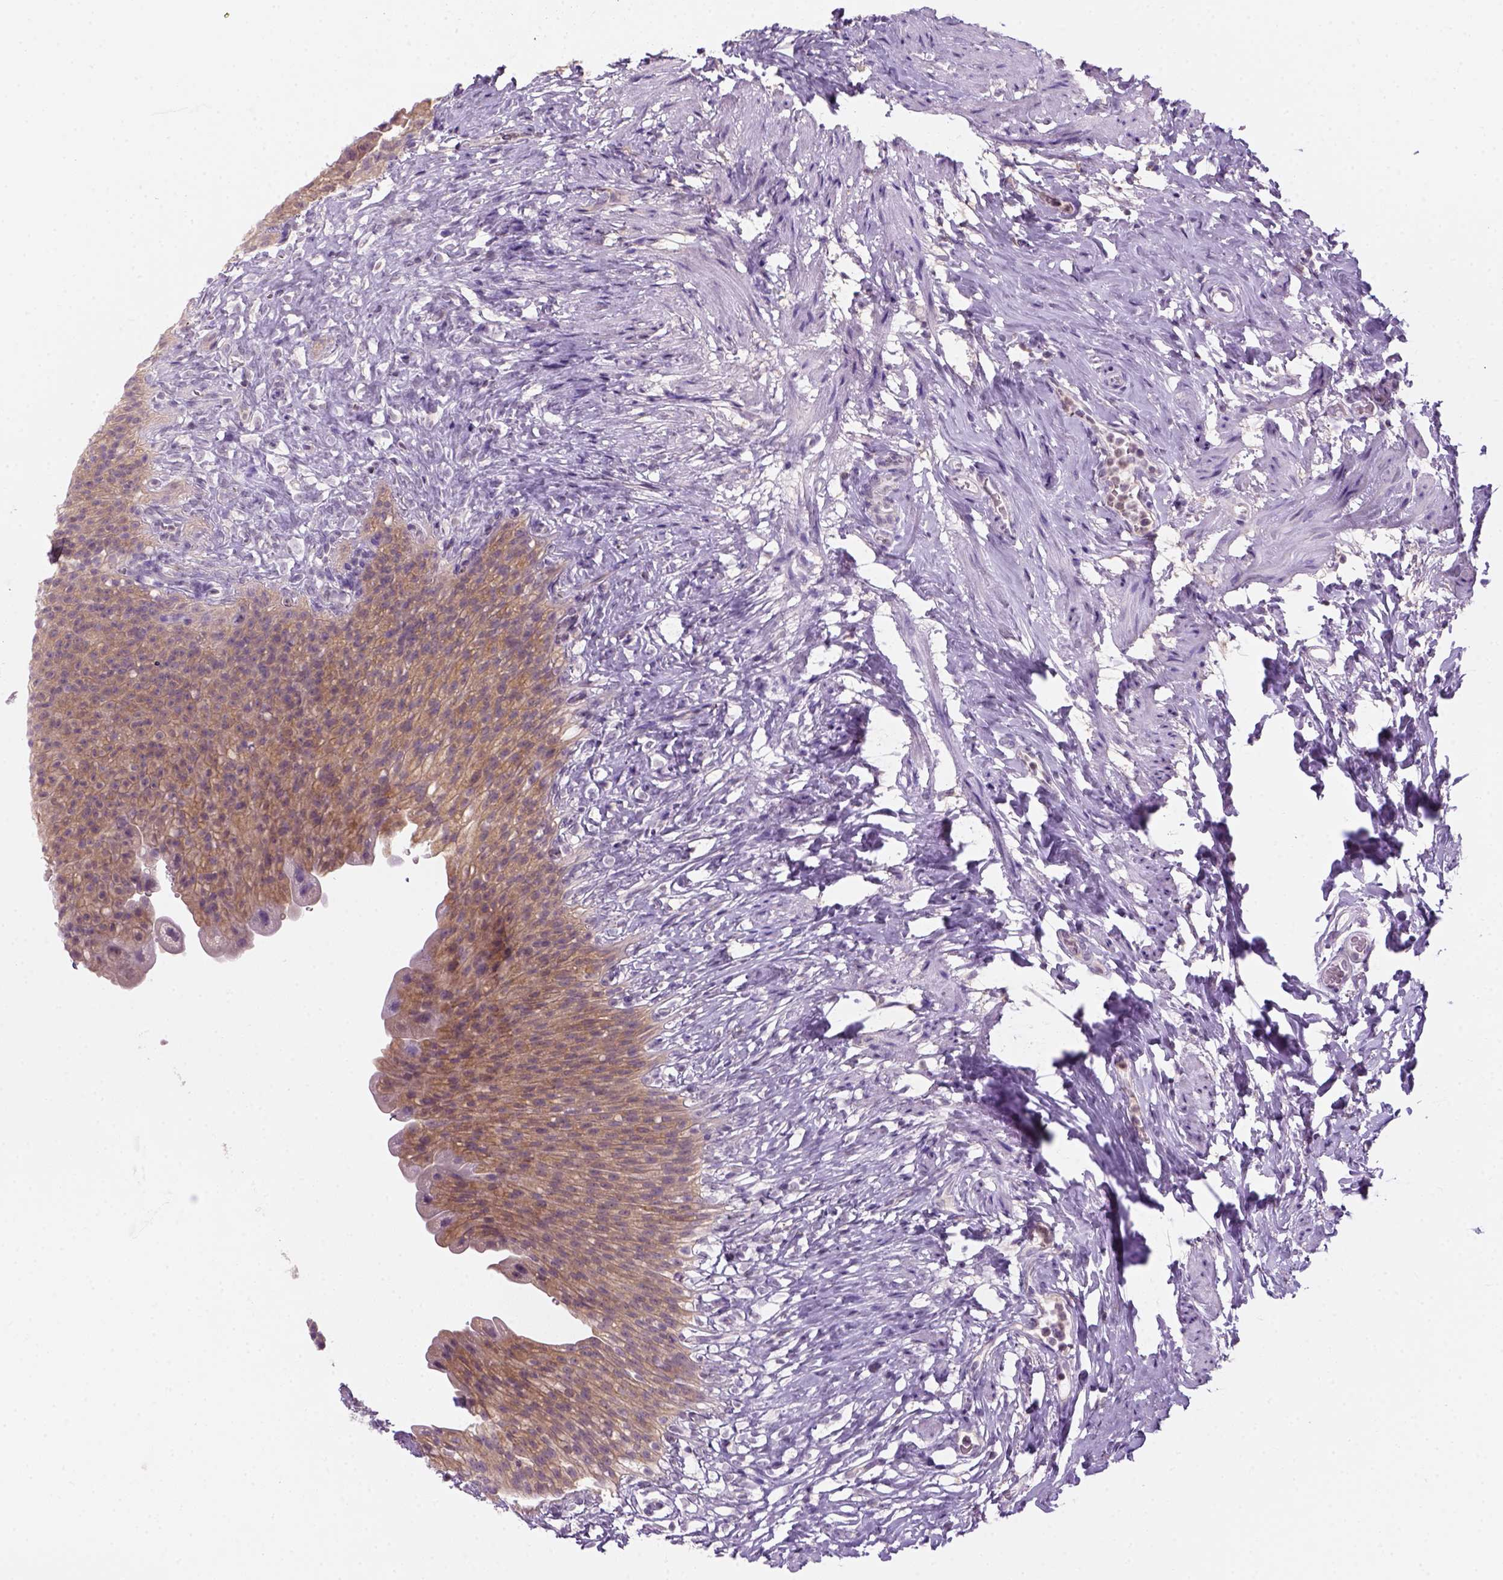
{"staining": {"intensity": "moderate", "quantity": ">75%", "location": "cytoplasmic/membranous"}, "tissue": "urinary bladder", "cell_type": "Urothelial cells", "image_type": "normal", "snomed": [{"axis": "morphology", "description": "Normal tissue, NOS"}, {"axis": "topography", "description": "Urinary bladder"}, {"axis": "topography", "description": "Prostate"}], "caption": "Immunohistochemistry (IHC) histopathology image of benign human urinary bladder stained for a protein (brown), which shows medium levels of moderate cytoplasmic/membranous positivity in approximately >75% of urothelial cells.", "gene": "GOT1", "patient": {"sex": "male", "age": 76}}